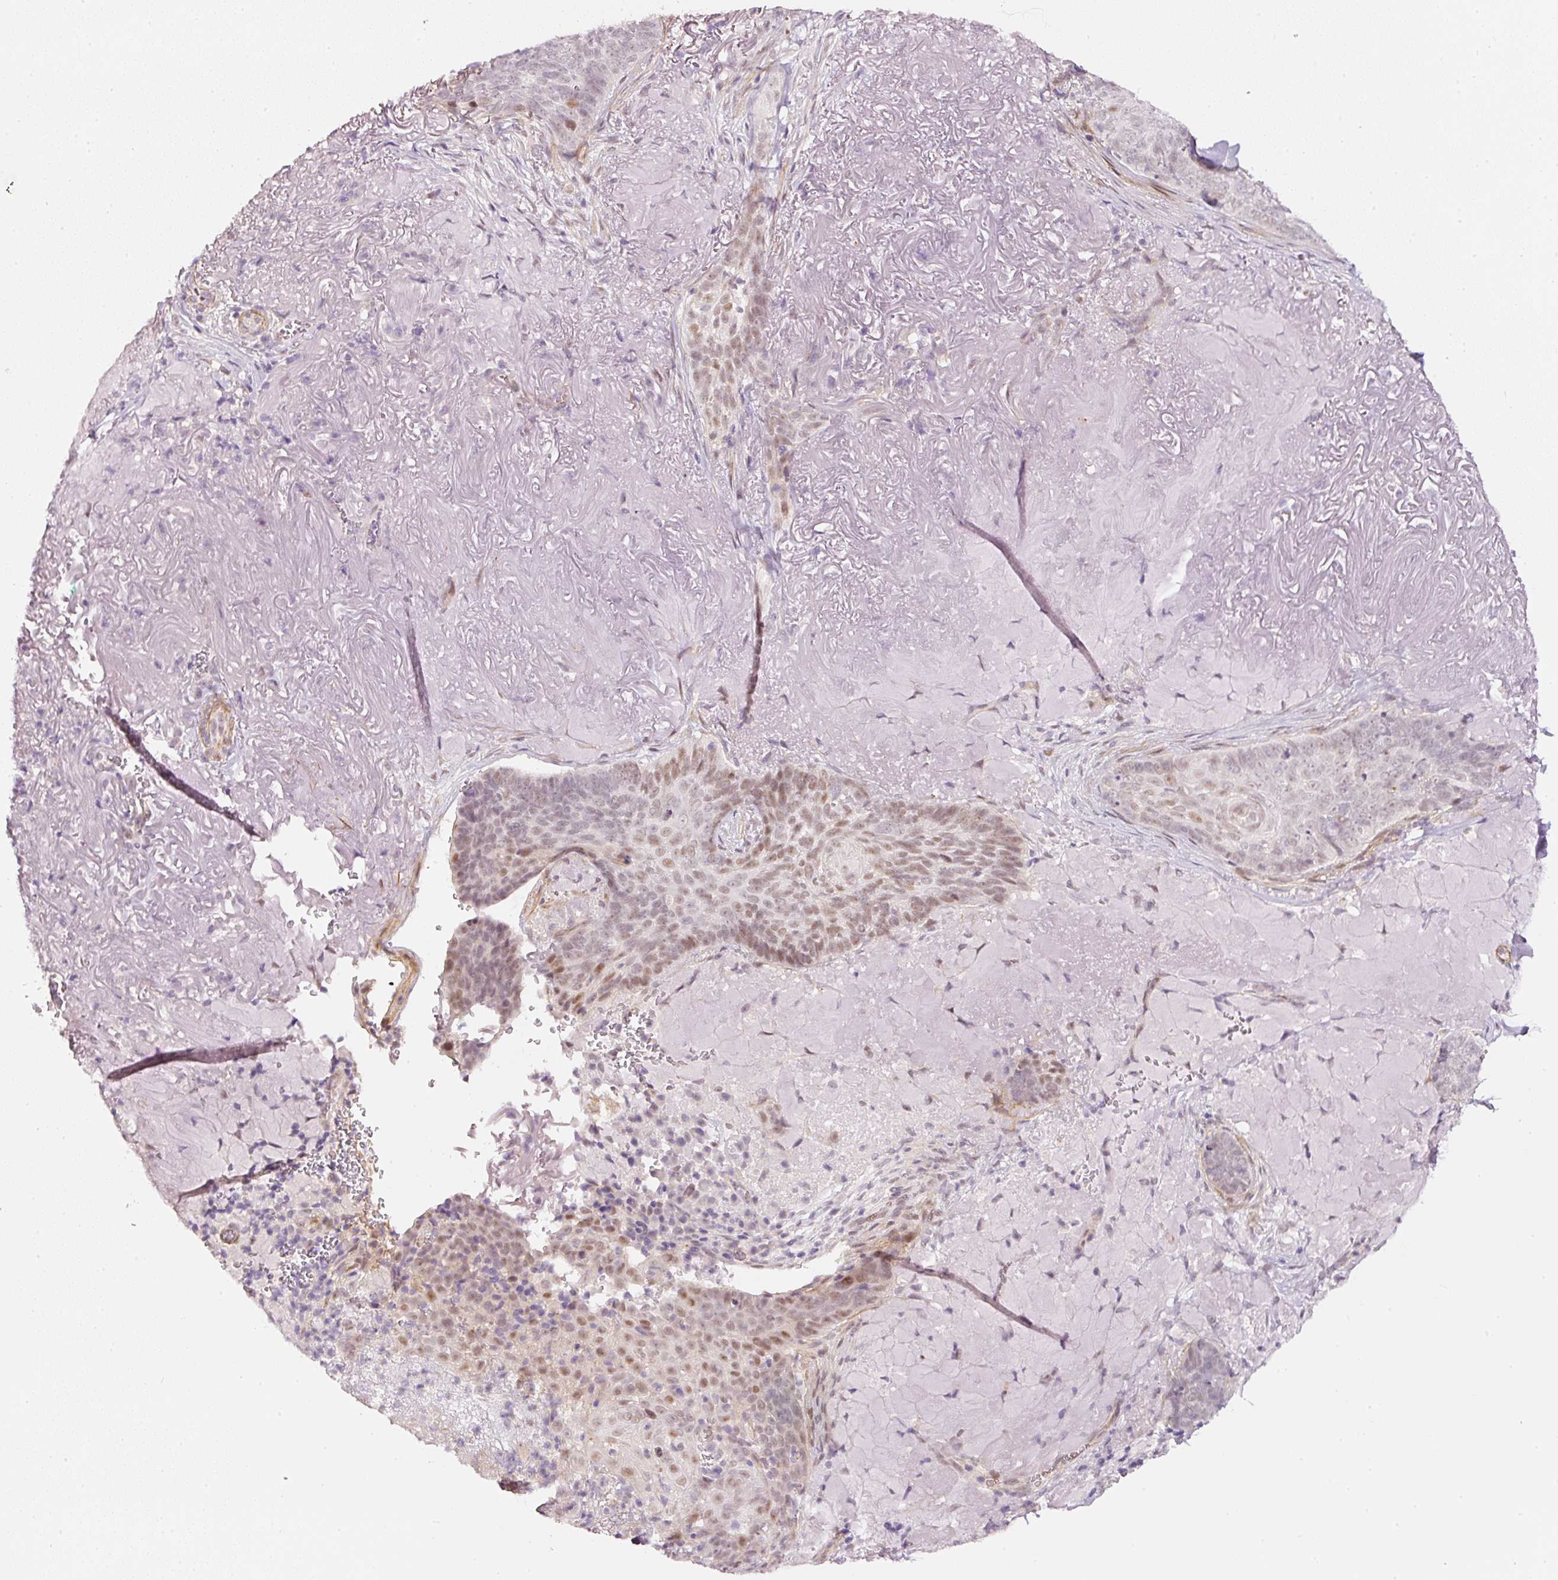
{"staining": {"intensity": "moderate", "quantity": "25%-75%", "location": "nuclear"}, "tissue": "skin cancer", "cell_type": "Tumor cells", "image_type": "cancer", "snomed": [{"axis": "morphology", "description": "Basal cell carcinoma"}, {"axis": "topography", "description": "Skin"}, {"axis": "topography", "description": "Skin of face"}], "caption": "Brown immunohistochemical staining in human skin cancer reveals moderate nuclear expression in about 25%-75% of tumor cells.", "gene": "TOGARAM1", "patient": {"sex": "female", "age": 95}}